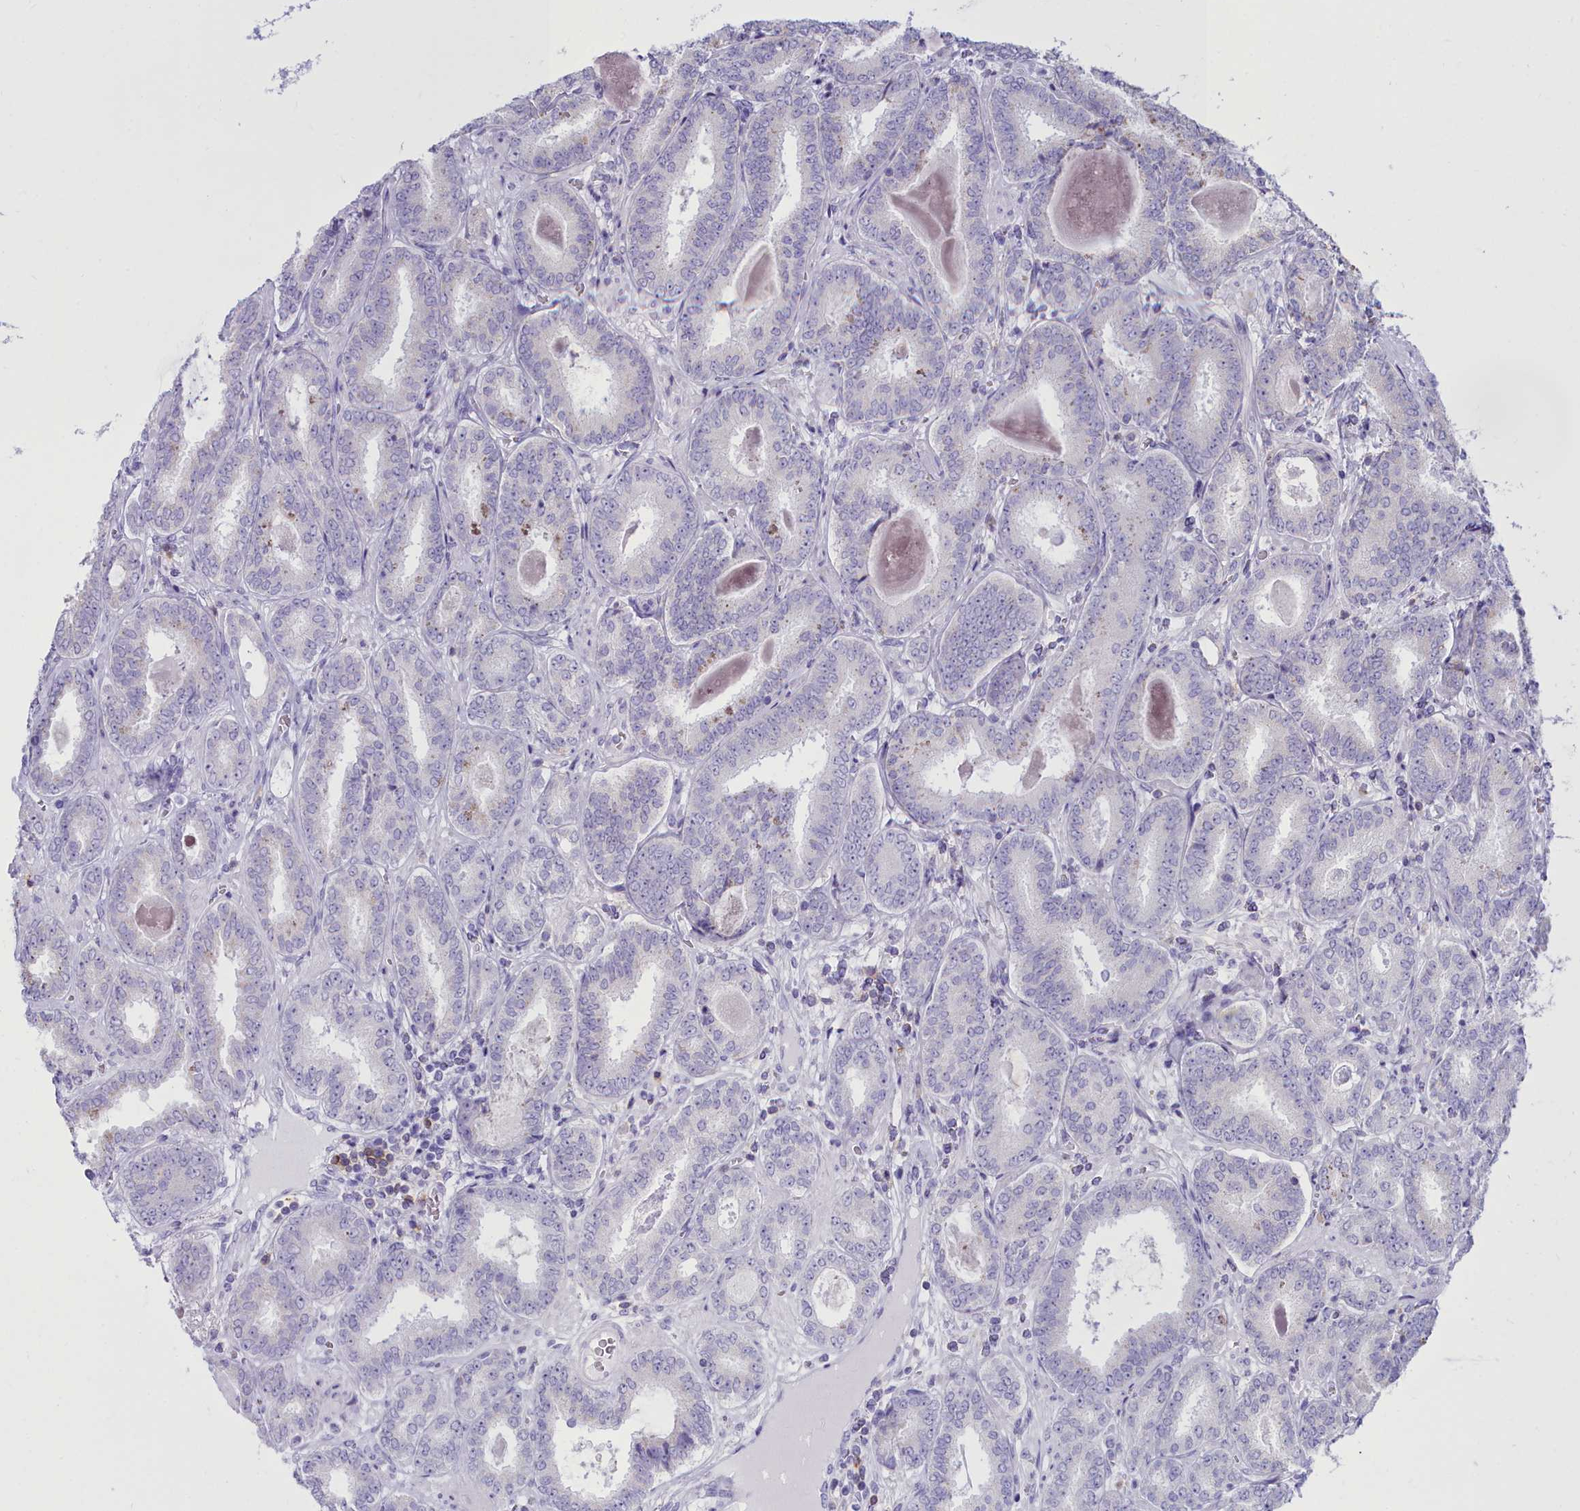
{"staining": {"intensity": "negative", "quantity": "none", "location": "none"}, "tissue": "prostate cancer", "cell_type": "Tumor cells", "image_type": "cancer", "snomed": [{"axis": "morphology", "description": "Adenocarcinoma, High grade"}, {"axis": "topography", "description": "Prostate"}], "caption": "This photomicrograph is of prostate adenocarcinoma (high-grade) stained with immunohistochemistry (IHC) to label a protein in brown with the nuclei are counter-stained blue. There is no expression in tumor cells.", "gene": "CD5", "patient": {"sex": "male", "age": 72}}